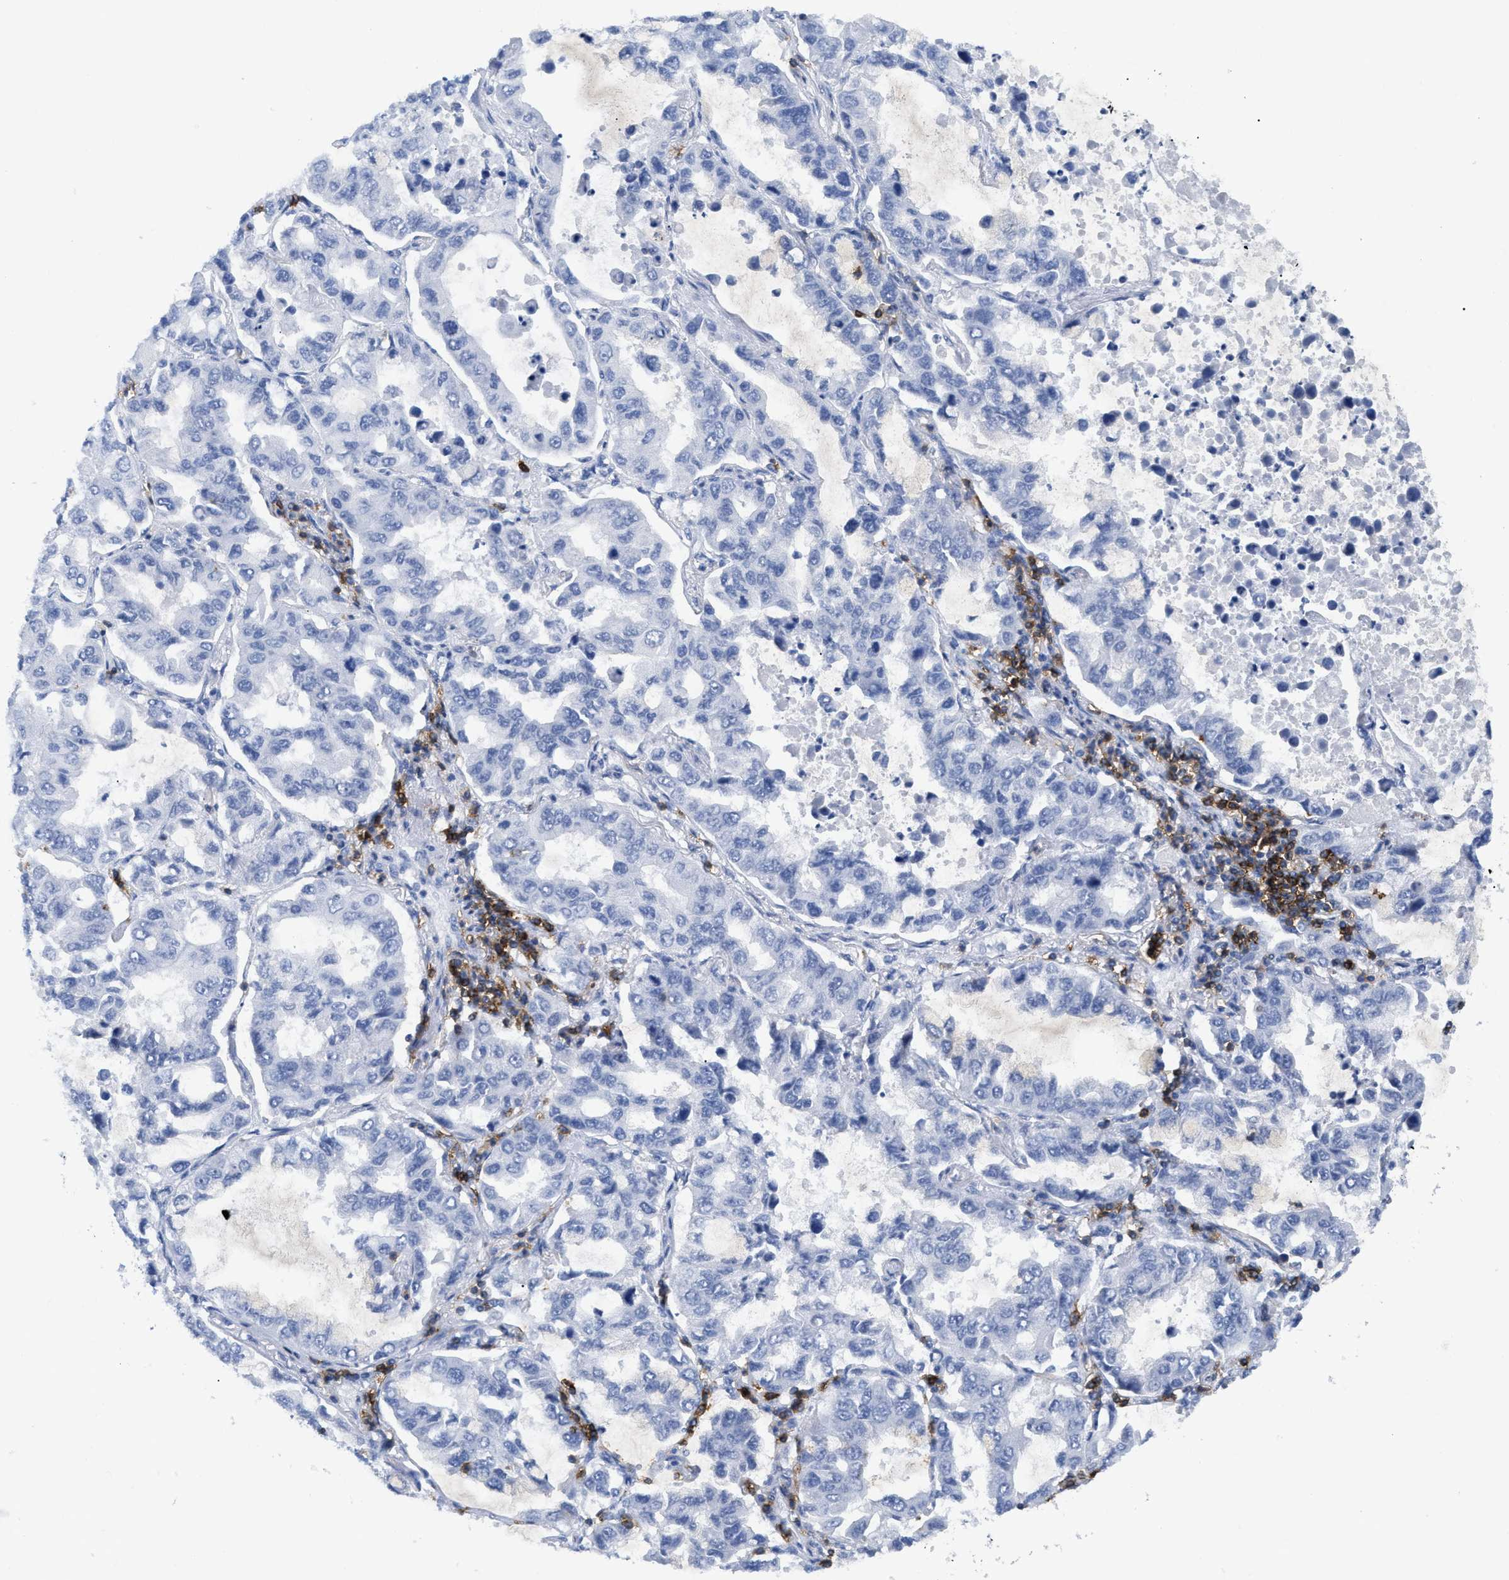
{"staining": {"intensity": "negative", "quantity": "none", "location": "none"}, "tissue": "lung cancer", "cell_type": "Tumor cells", "image_type": "cancer", "snomed": [{"axis": "morphology", "description": "Adenocarcinoma, NOS"}, {"axis": "topography", "description": "Lung"}], "caption": "Protein analysis of adenocarcinoma (lung) shows no significant expression in tumor cells.", "gene": "CD5", "patient": {"sex": "male", "age": 64}}